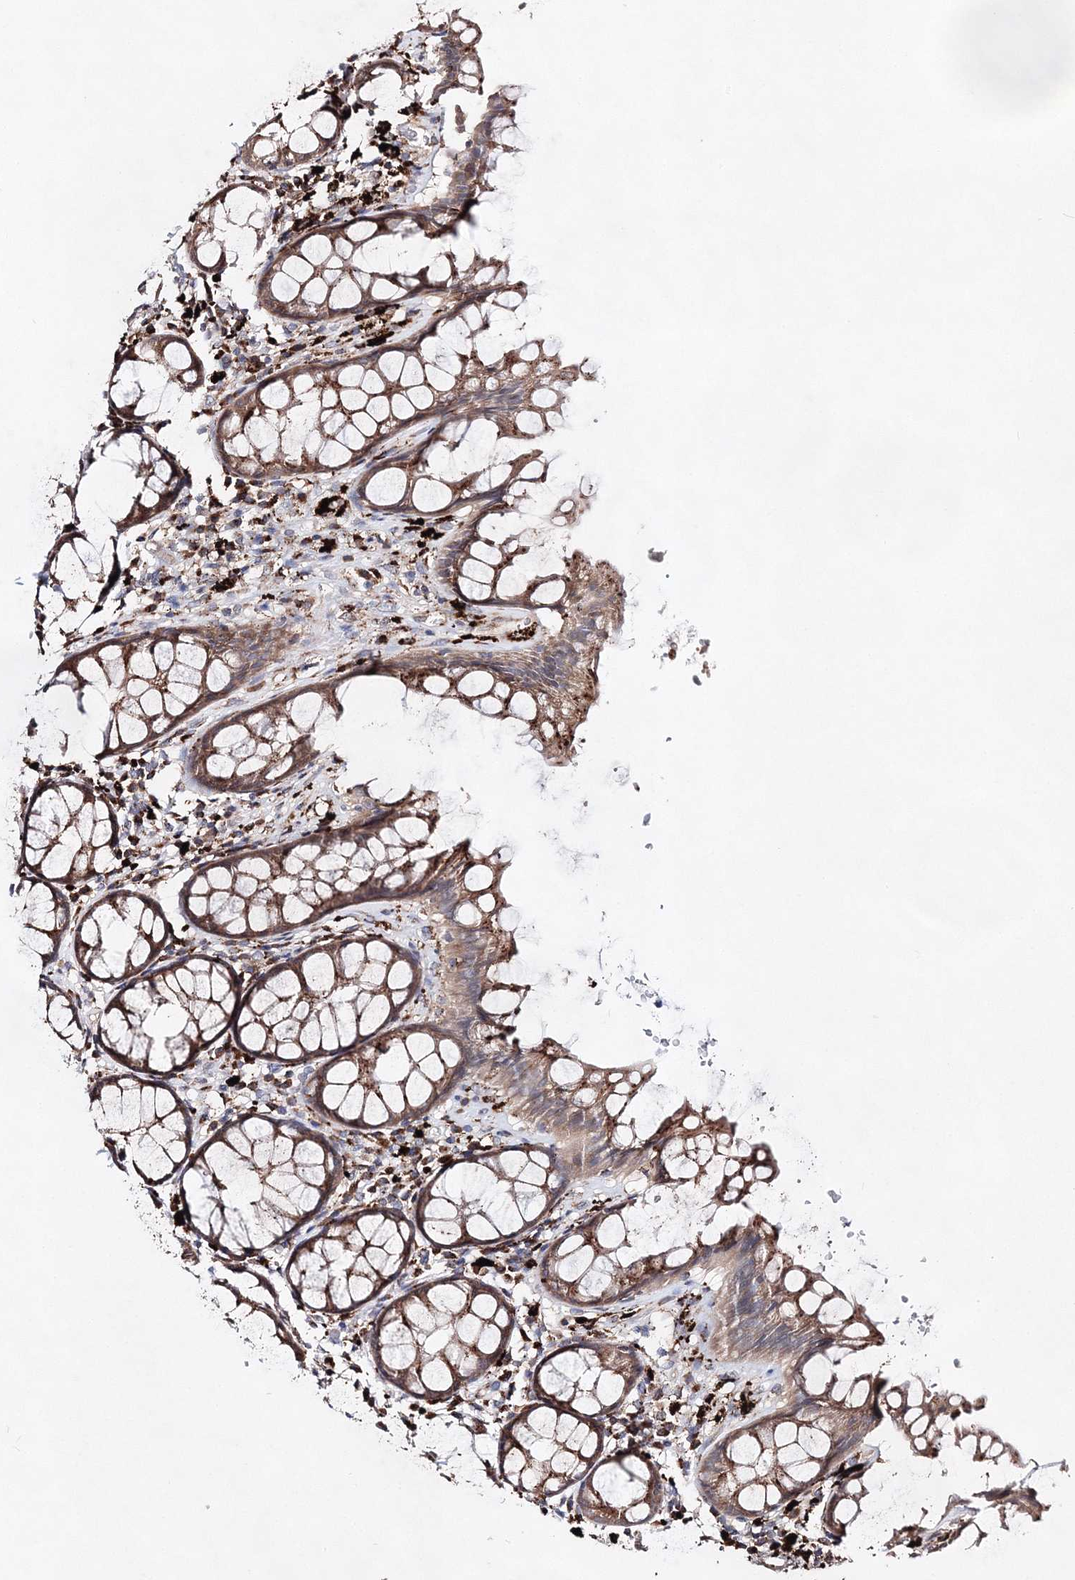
{"staining": {"intensity": "strong", "quantity": ">75%", "location": "cytoplasmic/membranous"}, "tissue": "rectum", "cell_type": "Glandular cells", "image_type": "normal", "snomed": [{"axis": "morphology", "description": "Normal tissue, NOS"}, {"axis": "topography", "description": "Rectum"}], "caption": "Protein expression analysis of benign rectum reveals strong cytoplasmic/membranous expression in approximately >75% of glandular cells. (DAB (3,3'-diaminobenzidine) IHC with brightfield microscopy, high magnification).", "gene": "C3orf38", "patient": {"sex": "male", "age": 64}}